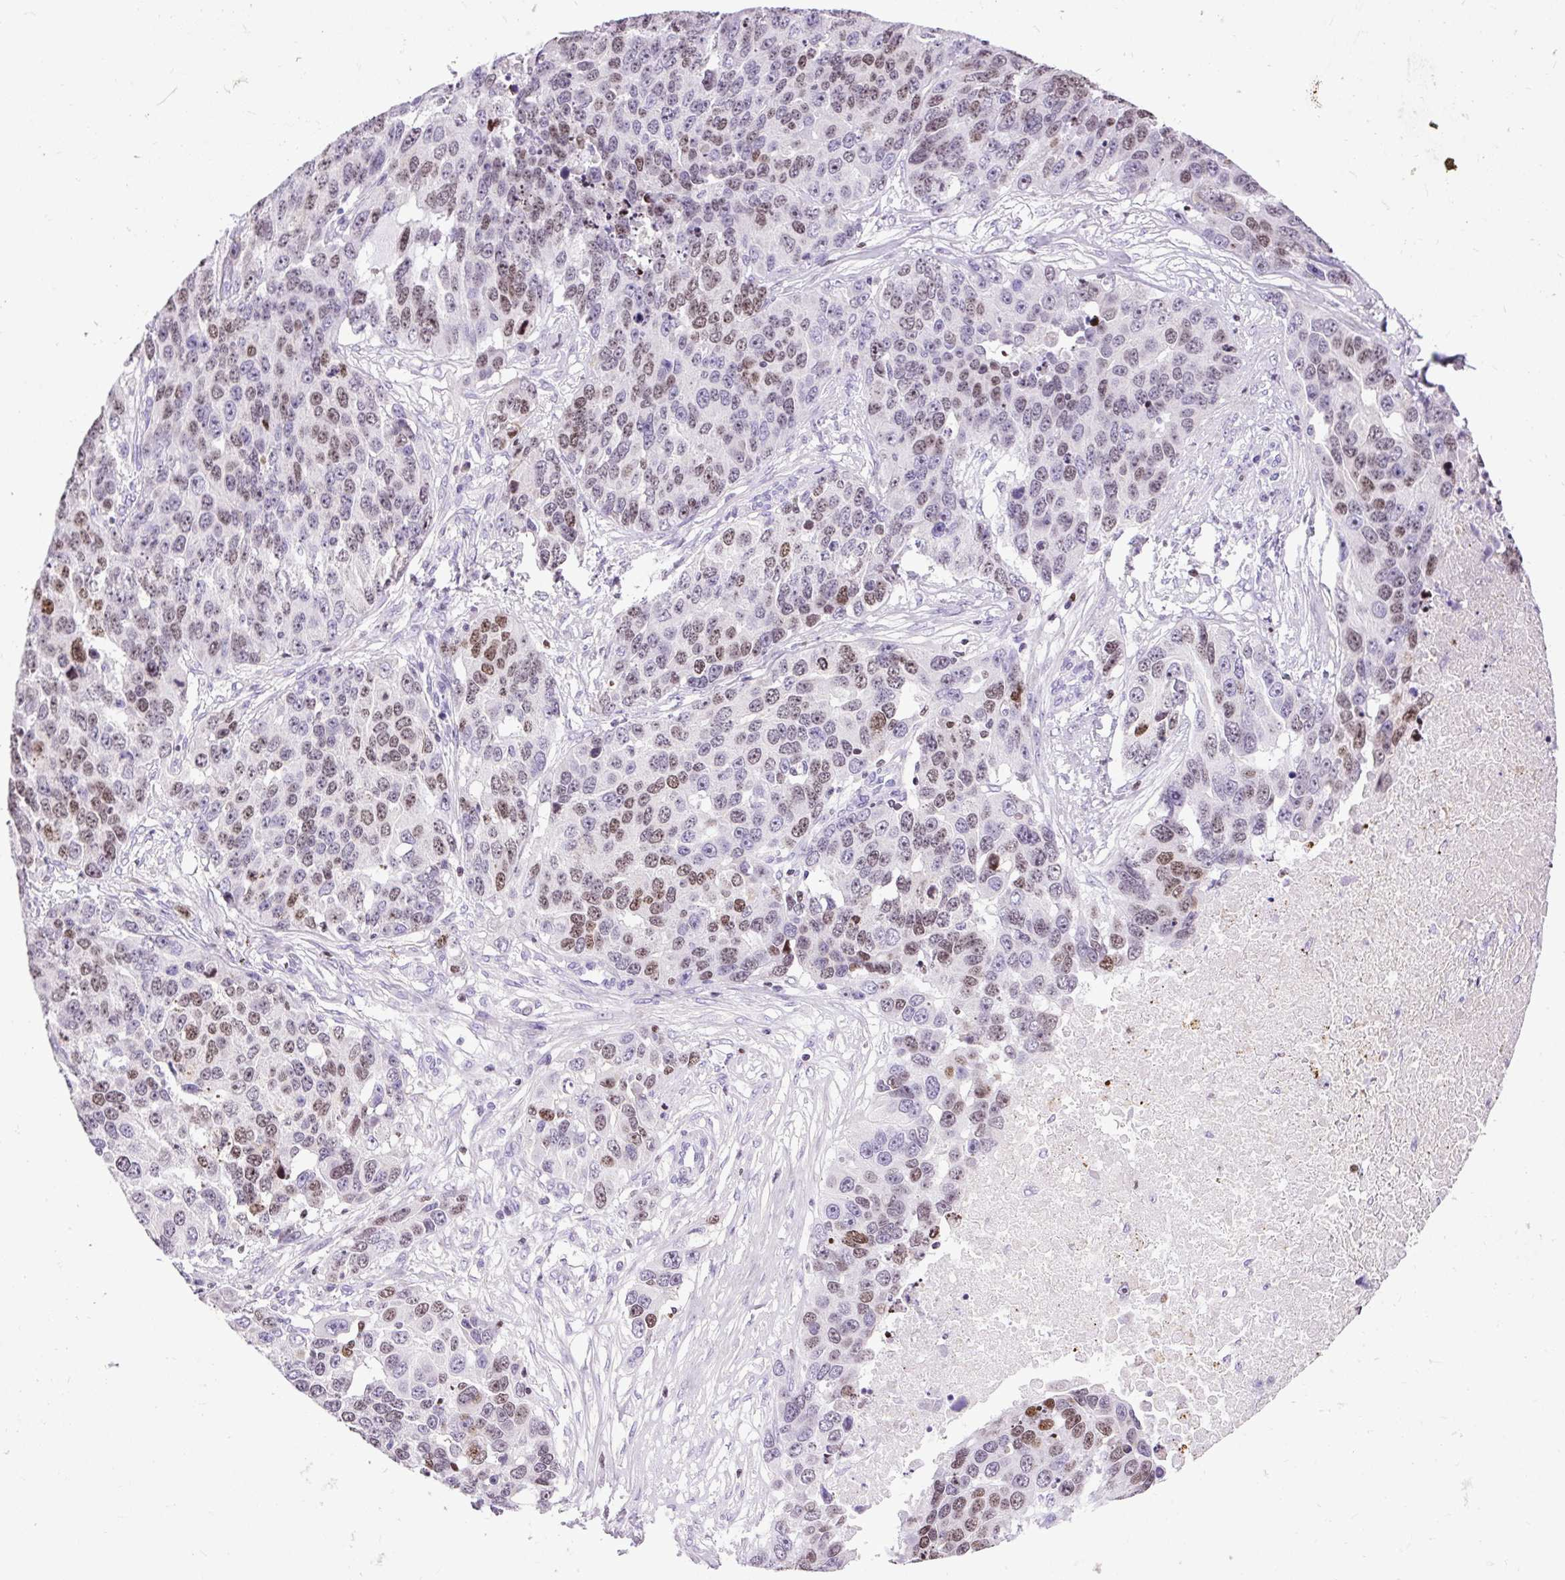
{"staining": {"intensity": "moderate", "quantity": "25%-75%", "location": "nuclear"}, "tissue": "ovarian cancer", "cell_type": "Tumor cells", "image_type": "cancer", "snomed": [{"axis": "morphology", "description": "Cystadenocarcinoma, serous, NOS"}, {"axis": "topography", "description": "Ovary"}], "caption": "A photomicrograph of ovarian serous cystadenocarcinoma stained for a protein displays moderate nuclear brown staining in tumor cells. (Brightfield microscopy of DAB IHC at high magnification).", "gene": "SPC24", "patient": {"sex": "female", "age": 76}}